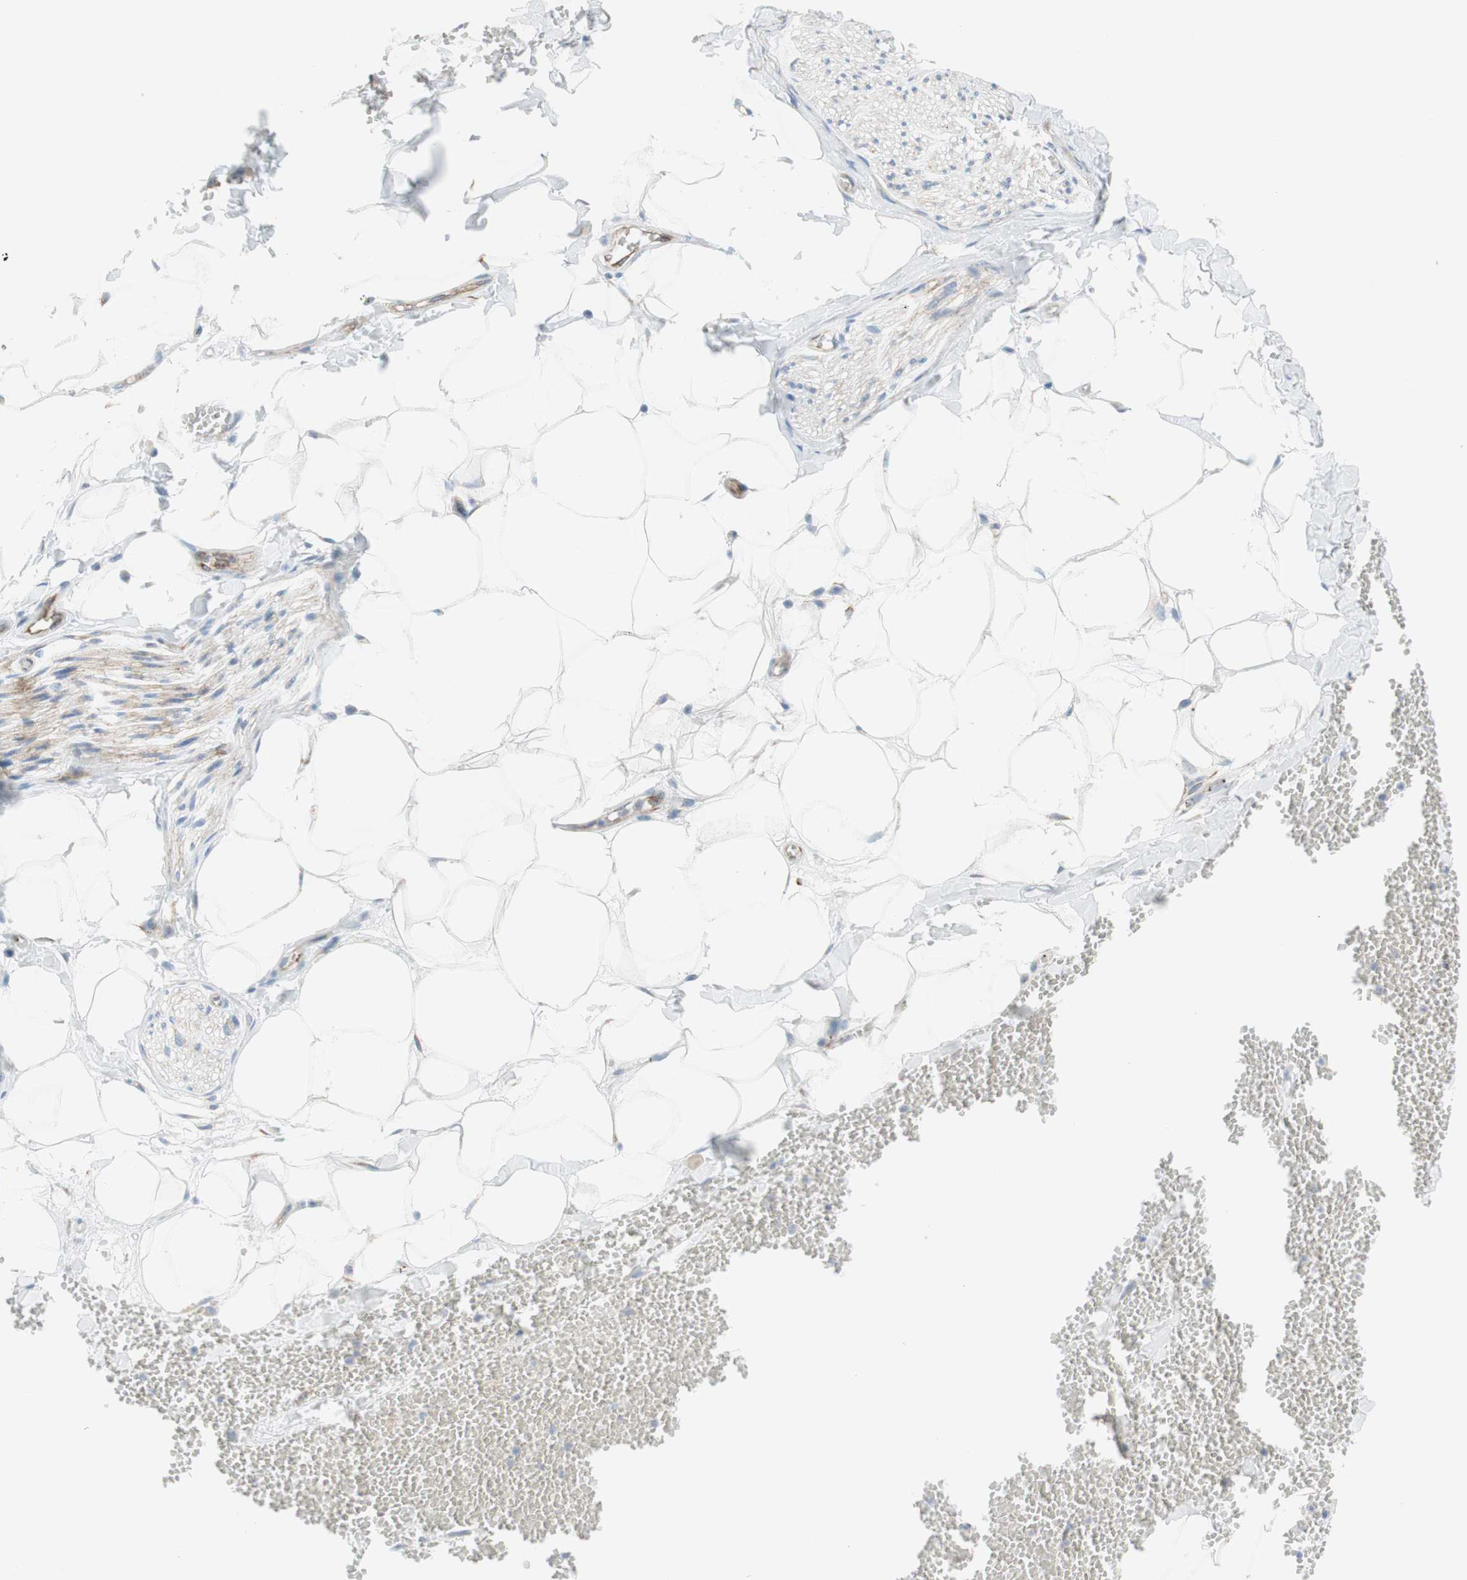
{"staining": {"intensity": "weak", "quantity": ">75%", "location": "cytoplasmic/membranous"}, "tissue": "adipose tissue", "cell_type": "Adipocytes", "image_type": "normal", "snomed": [{"axis": "morphology", "description": "Normal tissue, NOS"}, {"axis": "topography", "description": "Adipose tissue"}, {"axis": "topography", "description": "Peripheral nerve tissue"}], "caption": "Immunohistochemical staining of unremarkable human adipose tissue exhibits >75% levels of weak cytoplasmic/membranous protein expression in approximately >75% of adipocytes. The staining was performed using DAB (3,3'-diaminobenzidine) to visualize the protein expression in brown, while the nuclei were stained in blue with hematoxylin (Magnification: 20x).", "gene": "POU2AF1", "patient": {"sex": "male", "age": 52}}